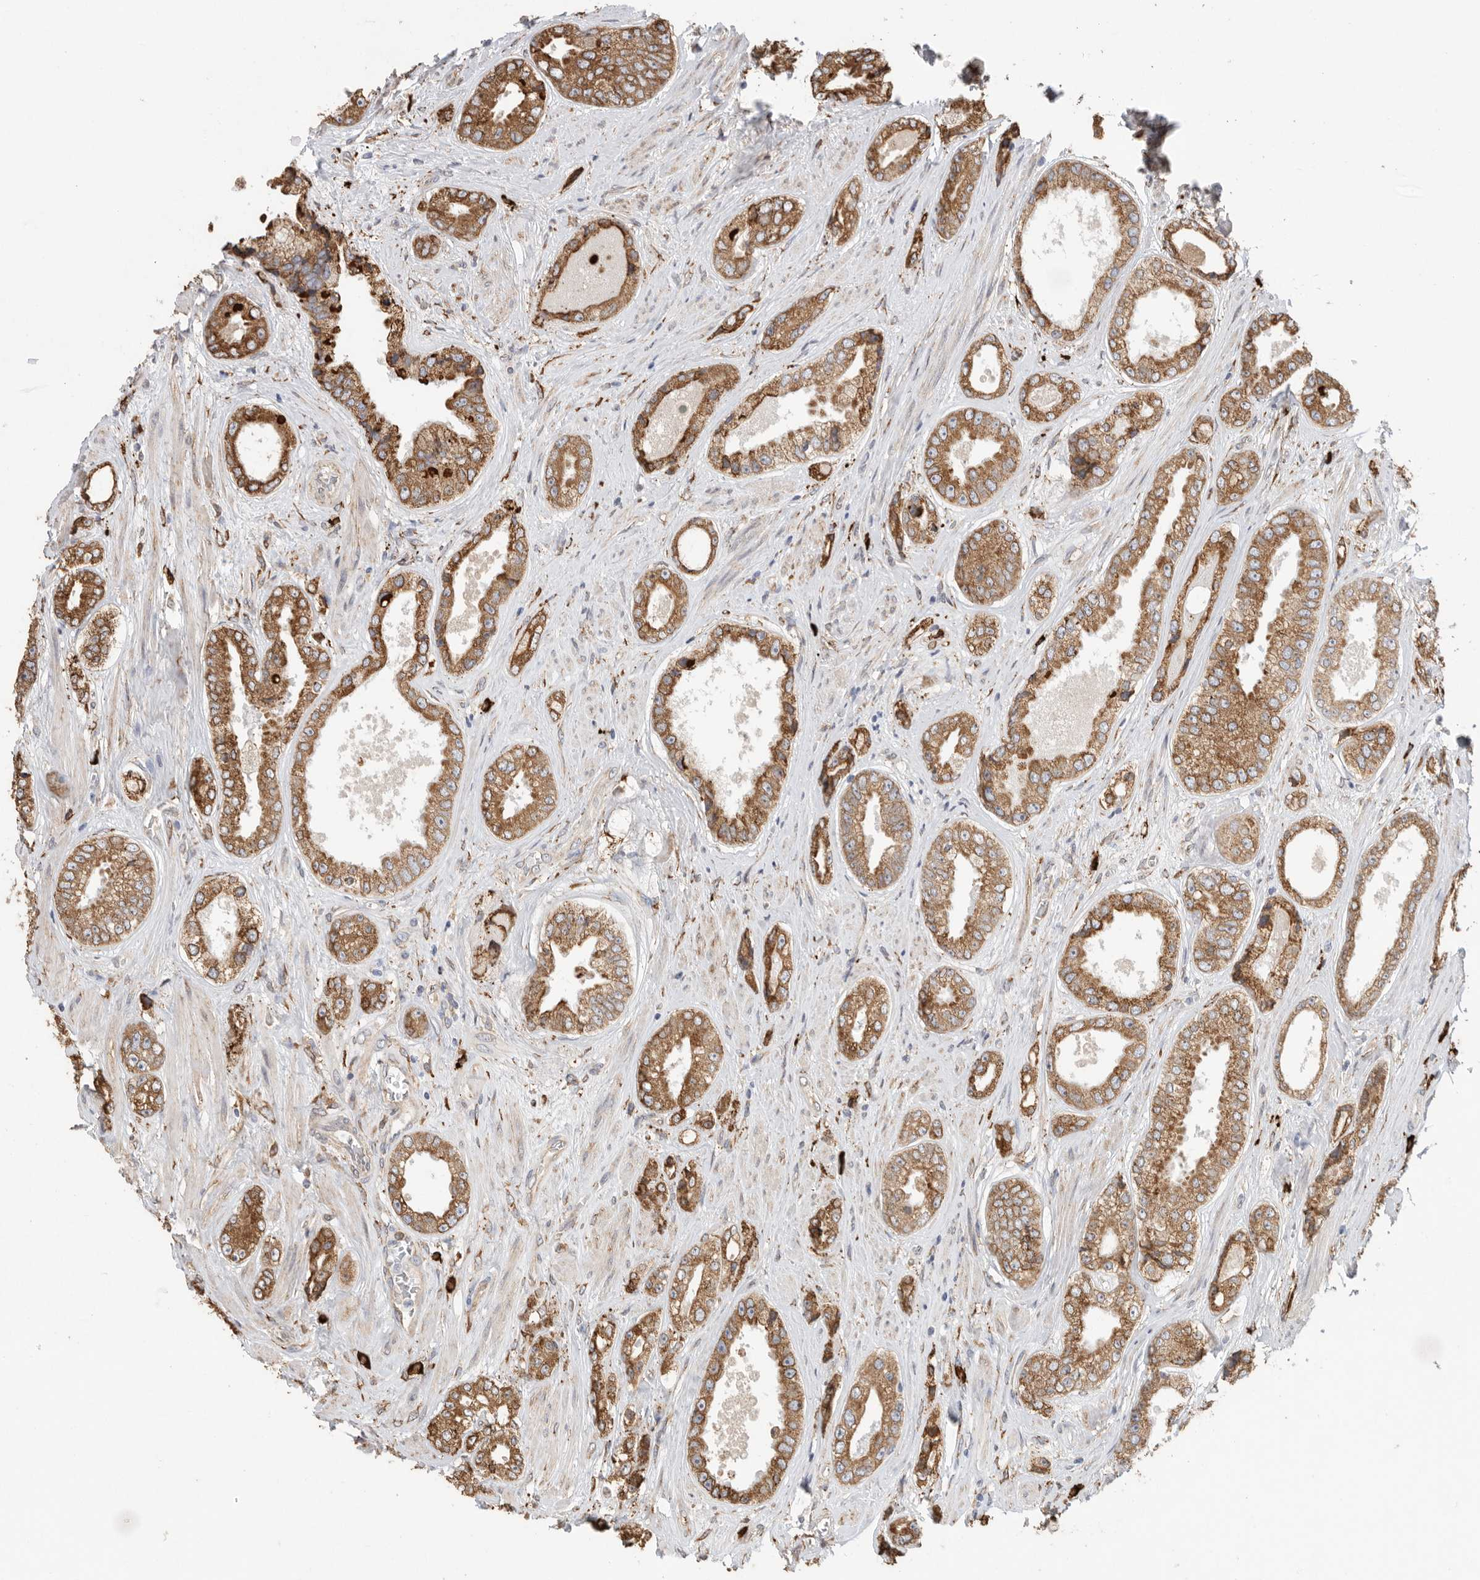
{"staining": {"intensity": "moderate", "quantity": ">75%", "location": "cytoplasmic/membranous"}, "tissue": "prostate cancer", "cell_type": "Tumor cells", "image_type": "cancer", "snomed": [{"axis": "morphology", "description": "Adenocarcinoma, High grade"}, {"axis": "topography", "description": "Prostate"}], "caption": "Immunohistochemical staining of human adenocarcinoma (high-grade) (prostate) reveals medium levels of moderate cytoplasmic/membranous protein expression in approximately >75% of tumor cells. (brown staining indicates protein expression, while blue staining denotes nuclei).", "gene": "BLOC1S5", "patient": {"sex": "male", "age": 61}}